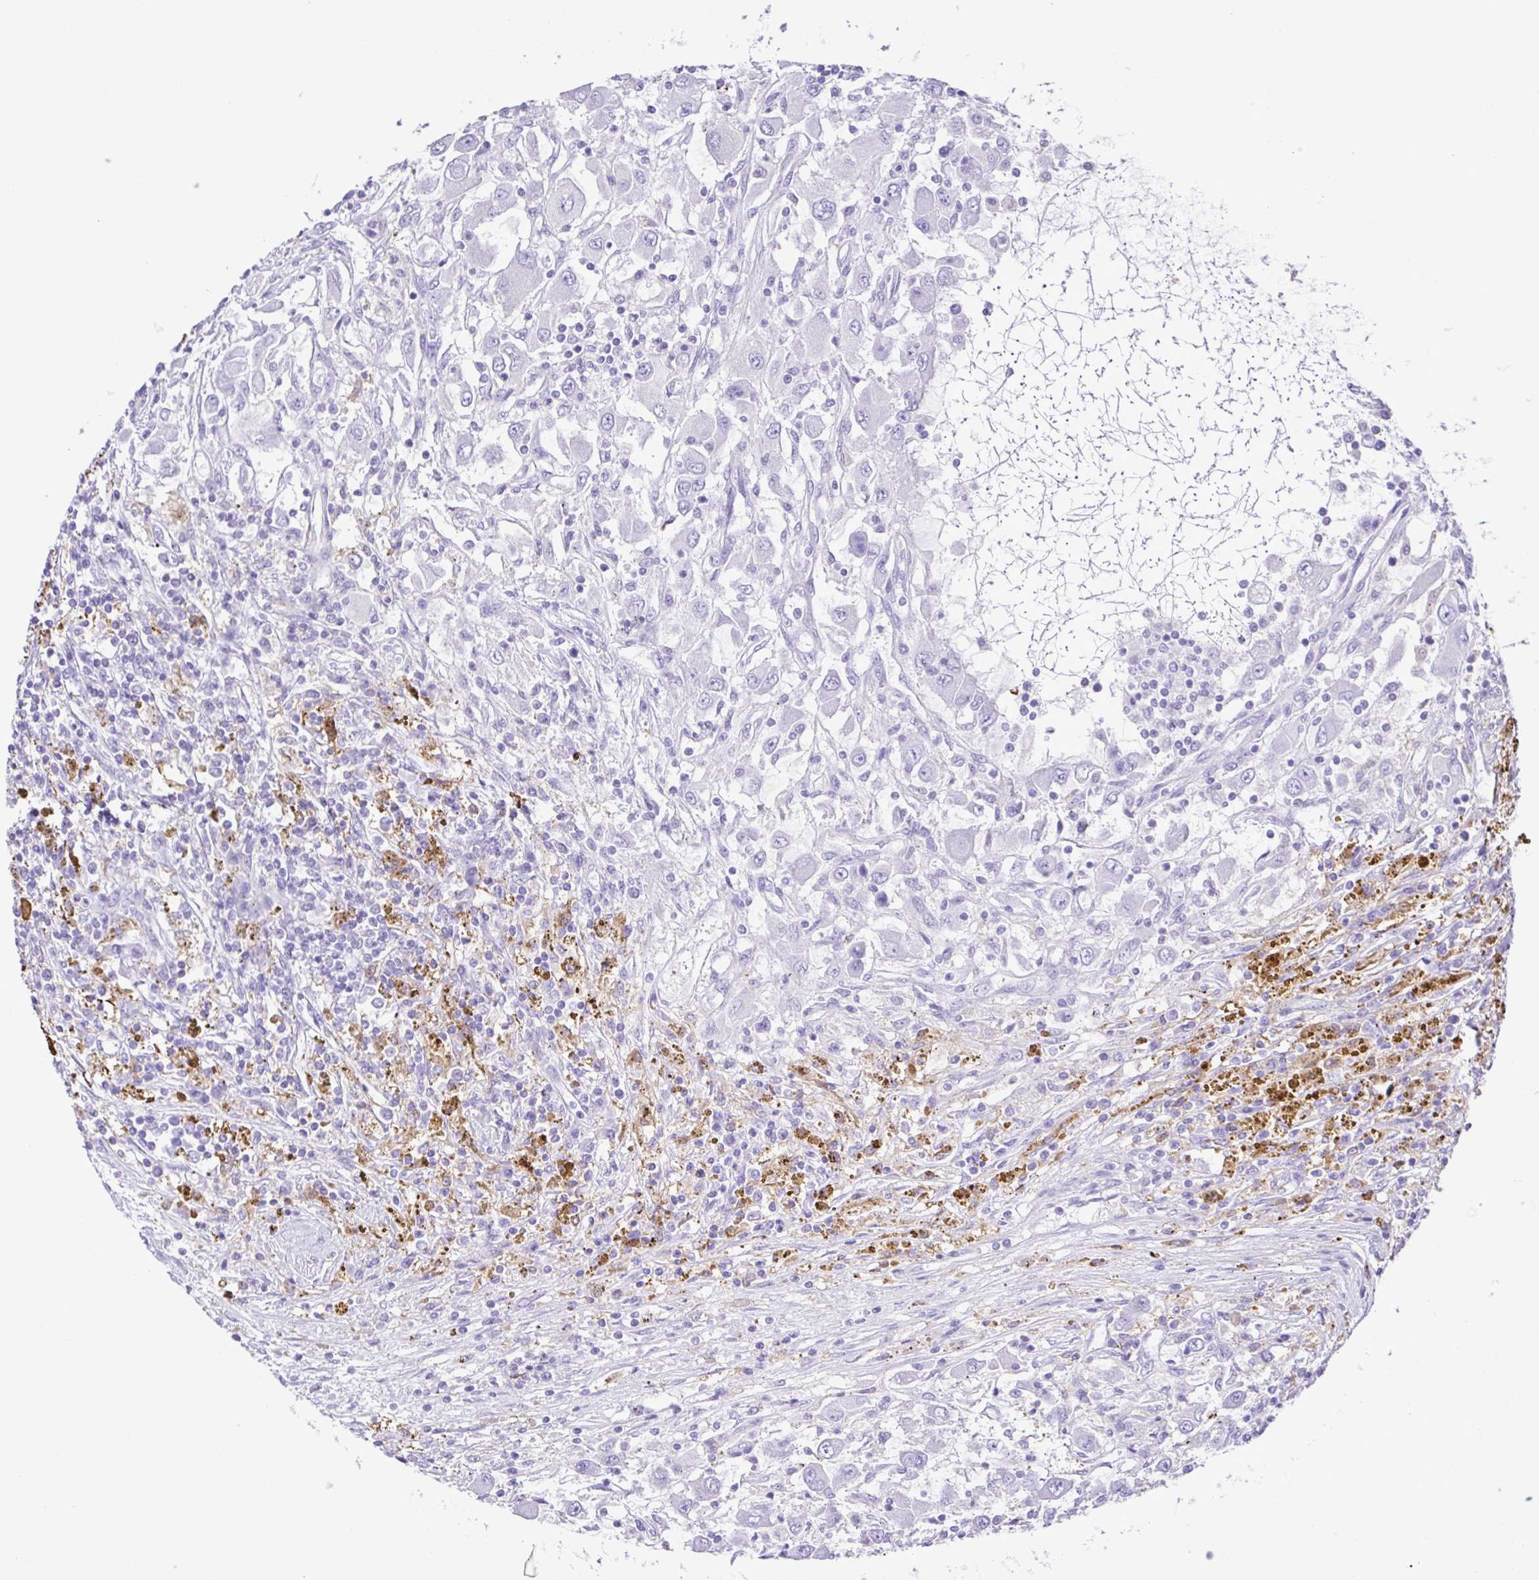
{"staining": {"intensity": "negative", "quantity": "none", "location": "none"}, "tissue": "renal cancer", "cell_type": "Tumor cells", "image_type": "cancer", "snomed": [{"axis": "morphology", "description": "Adenocarcinoma, NOS"}, {"axis": "topography", "description": "Kidney"}], "caption": "Tumor cells are negative for brown protein staining in renal adenocarcinoma.", "gene": "CYP17A1", "patient": {"sex": "female", "age": 67}}